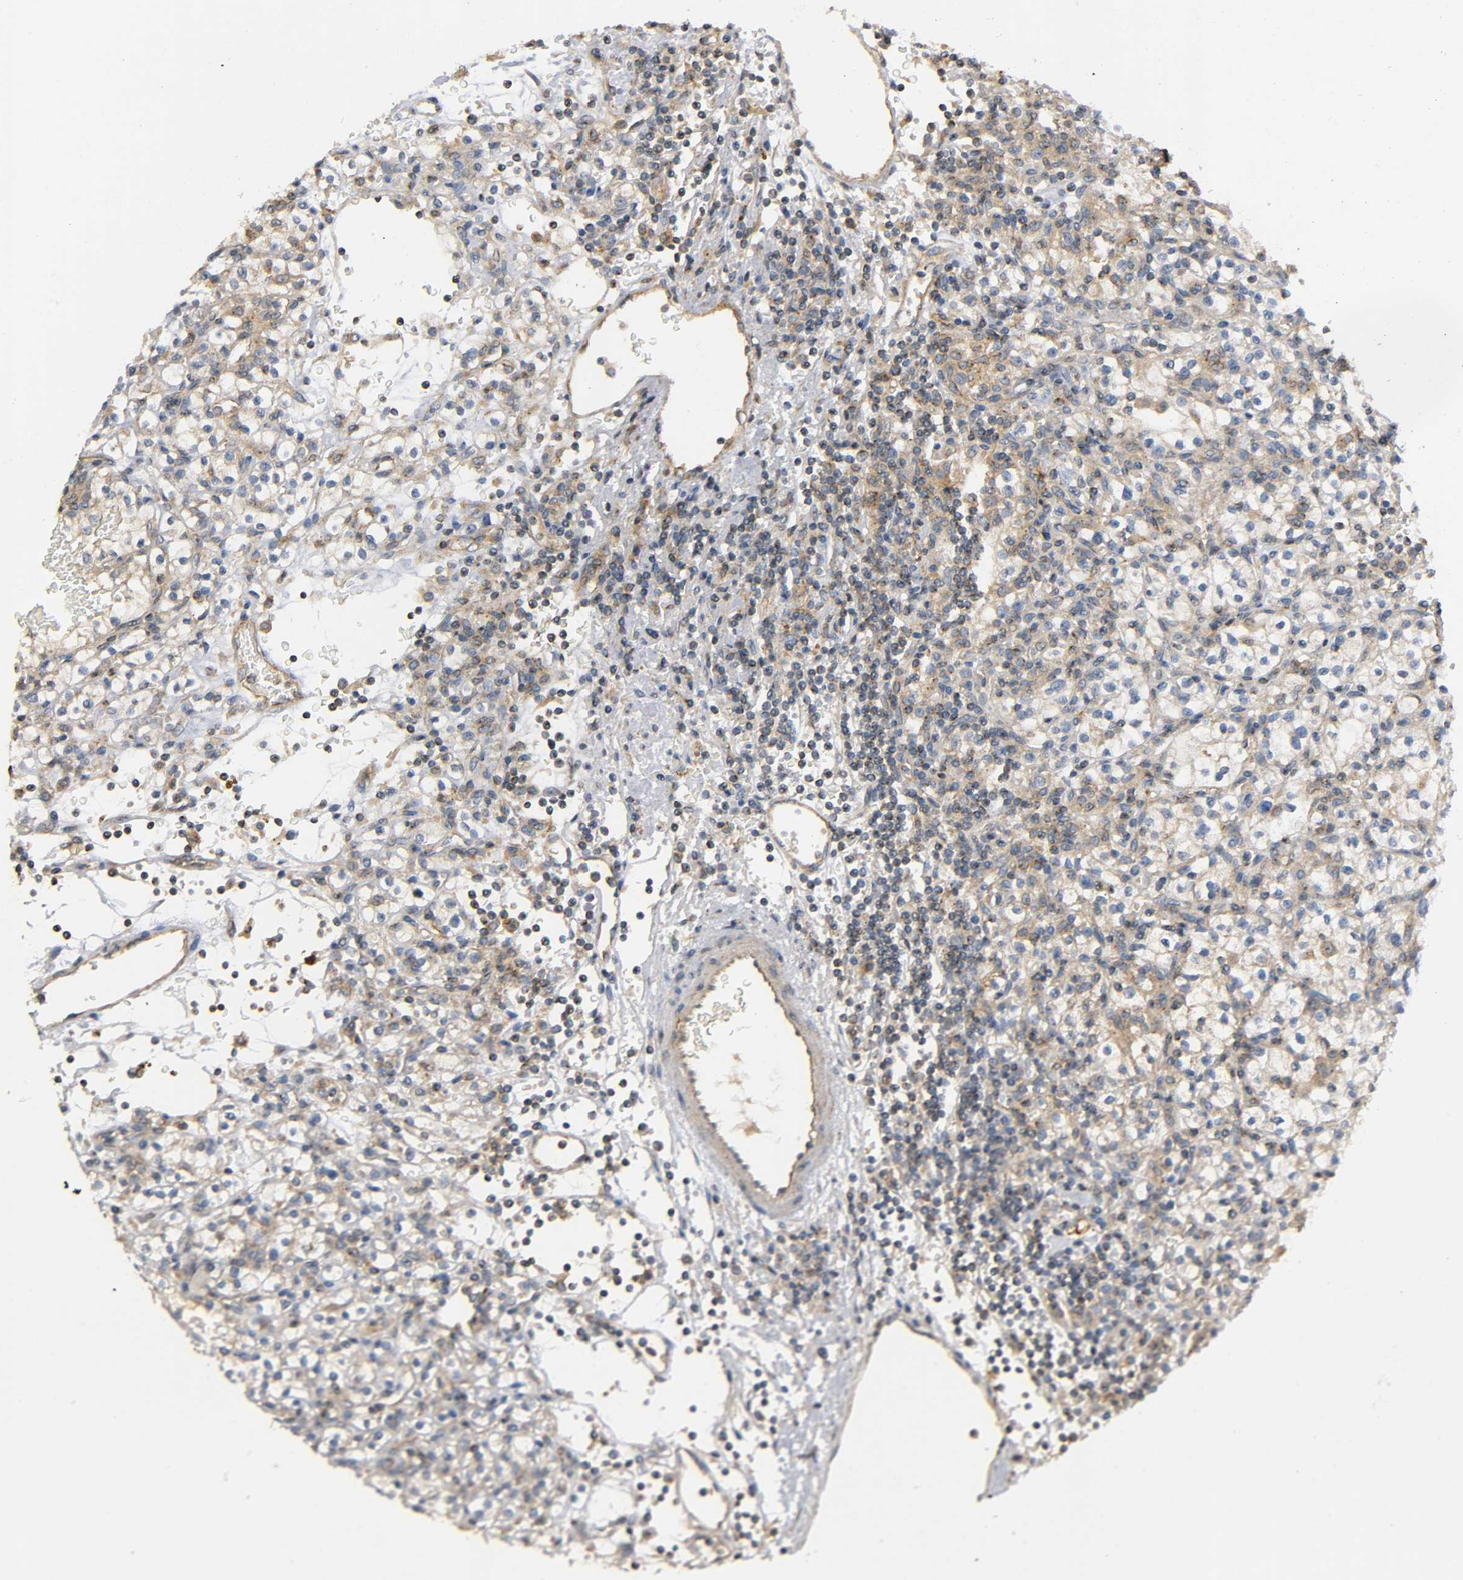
{"staining": {"intensity": "moderate", "quantity": "25%-75%", "location": "cytoplasmic/membranous"}, "tissue": "renal cancer", "cell_type": "Tumor cells", "image_type": "cancer", "snomed": [{"axis": "morphology", "description": "Normal tissue, NOS"}, {"axis": "morphology", "description": "Adenocarcinoma, NOS"}, {"axis": "topography", "description": "Kidney"}], "caption": "Renal adenocarcinoma was stained to show a protein in brown. There is medium levels of moderate cytoplasmic/membranous expression in approximately 25%-75% of tumor cells. (DAB (3,3'-diaminobenzidine) IHC with brightfield microscopy, high magnification).", "gene": "IKBKB", "patient": {"sex": "female", "age": 55}}